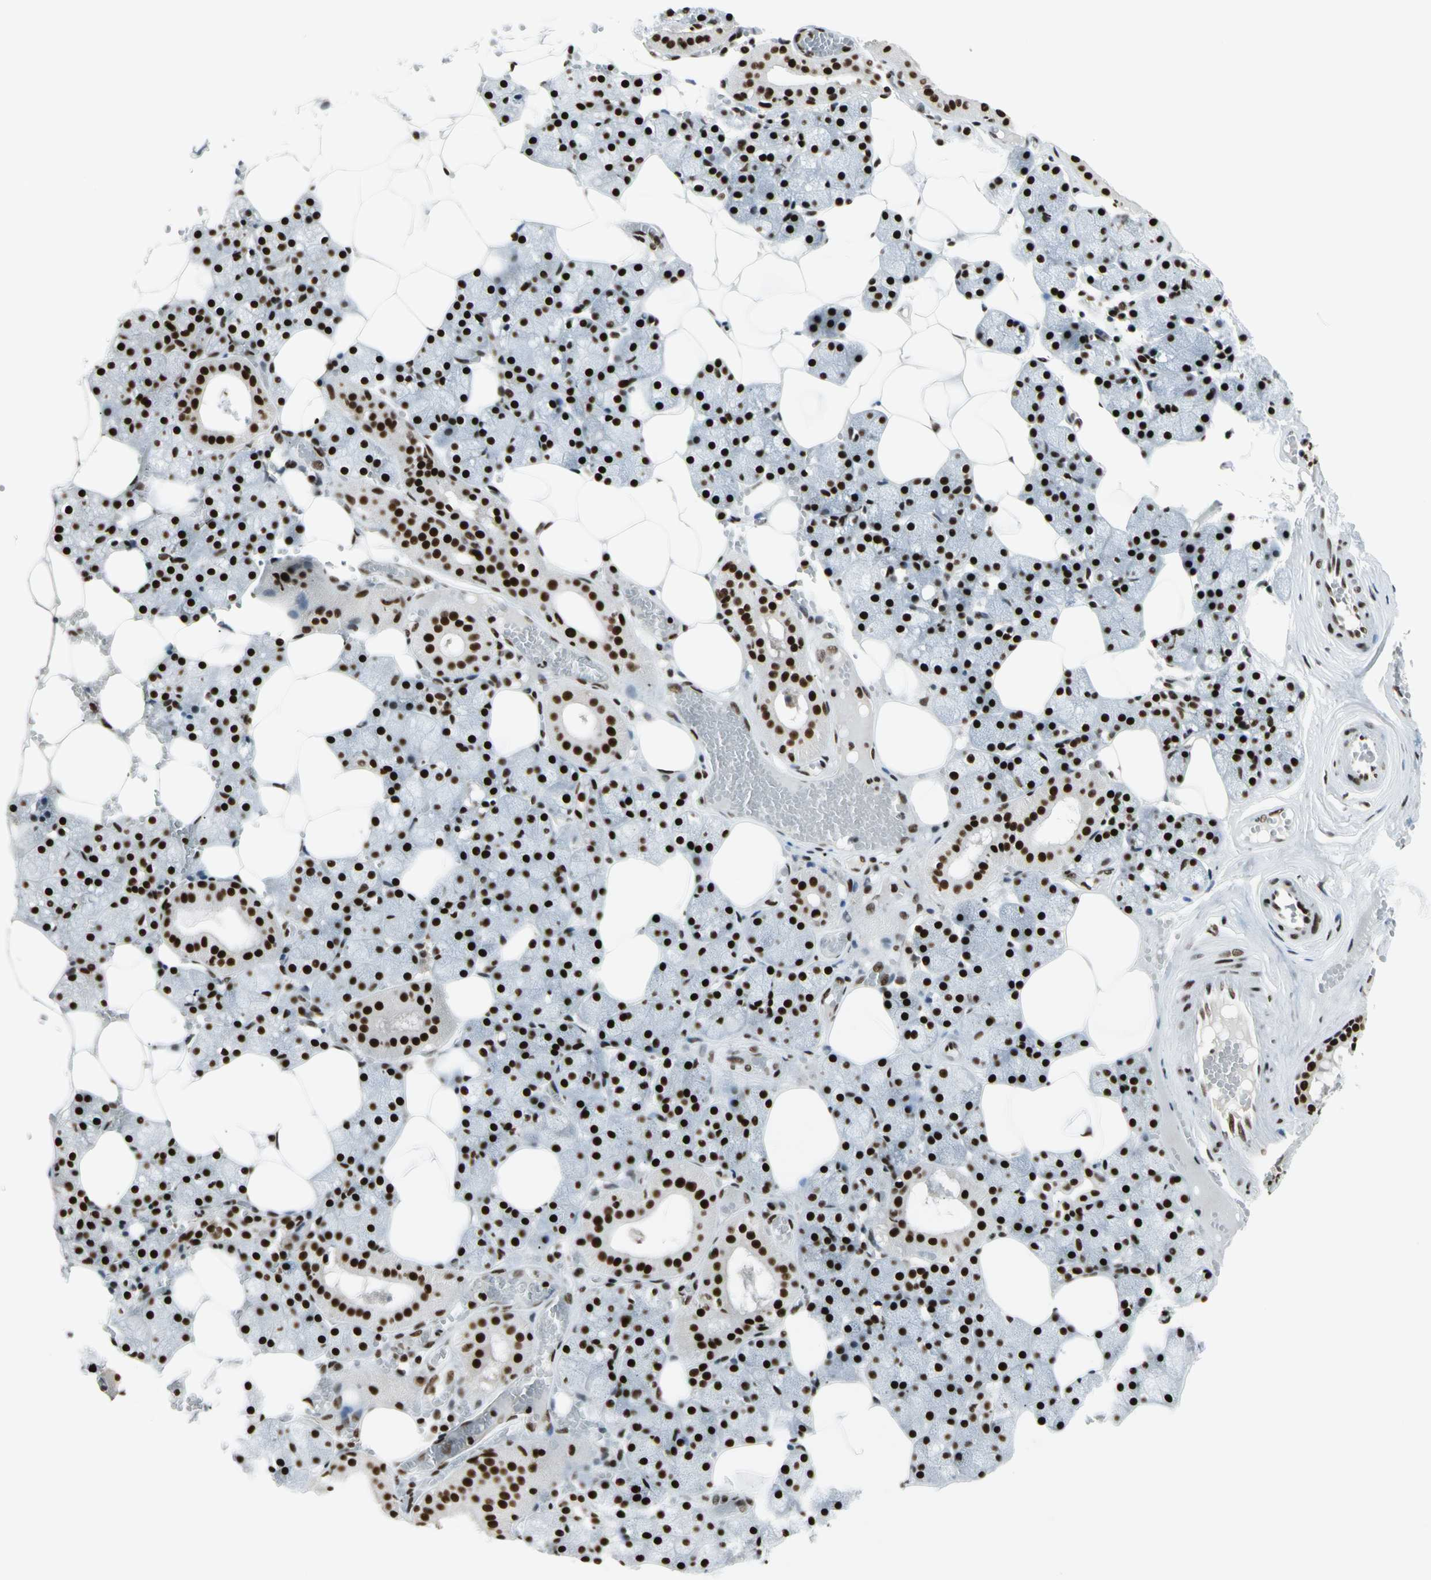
{"staining": {"intensity": "strong", "quantity": ">75%", "location": "nuclear"}, "tissue": "salivary gland", "cell_type": "Glandular cells", "image_type": "normal", "snomed": [{"axis": "morphology", "description": "Normal tissue, NOS"}, {"axis": "topography", "description": "Salivary gland"}], "caption": "This is a photomicrograph of immunohistochemistry (IHC) staining of normal salivary gland, which shows strong staining in the nuclear of glandular cells.", "gene": "CCAR1", "patient": {"sex": "male", "age": 62}}